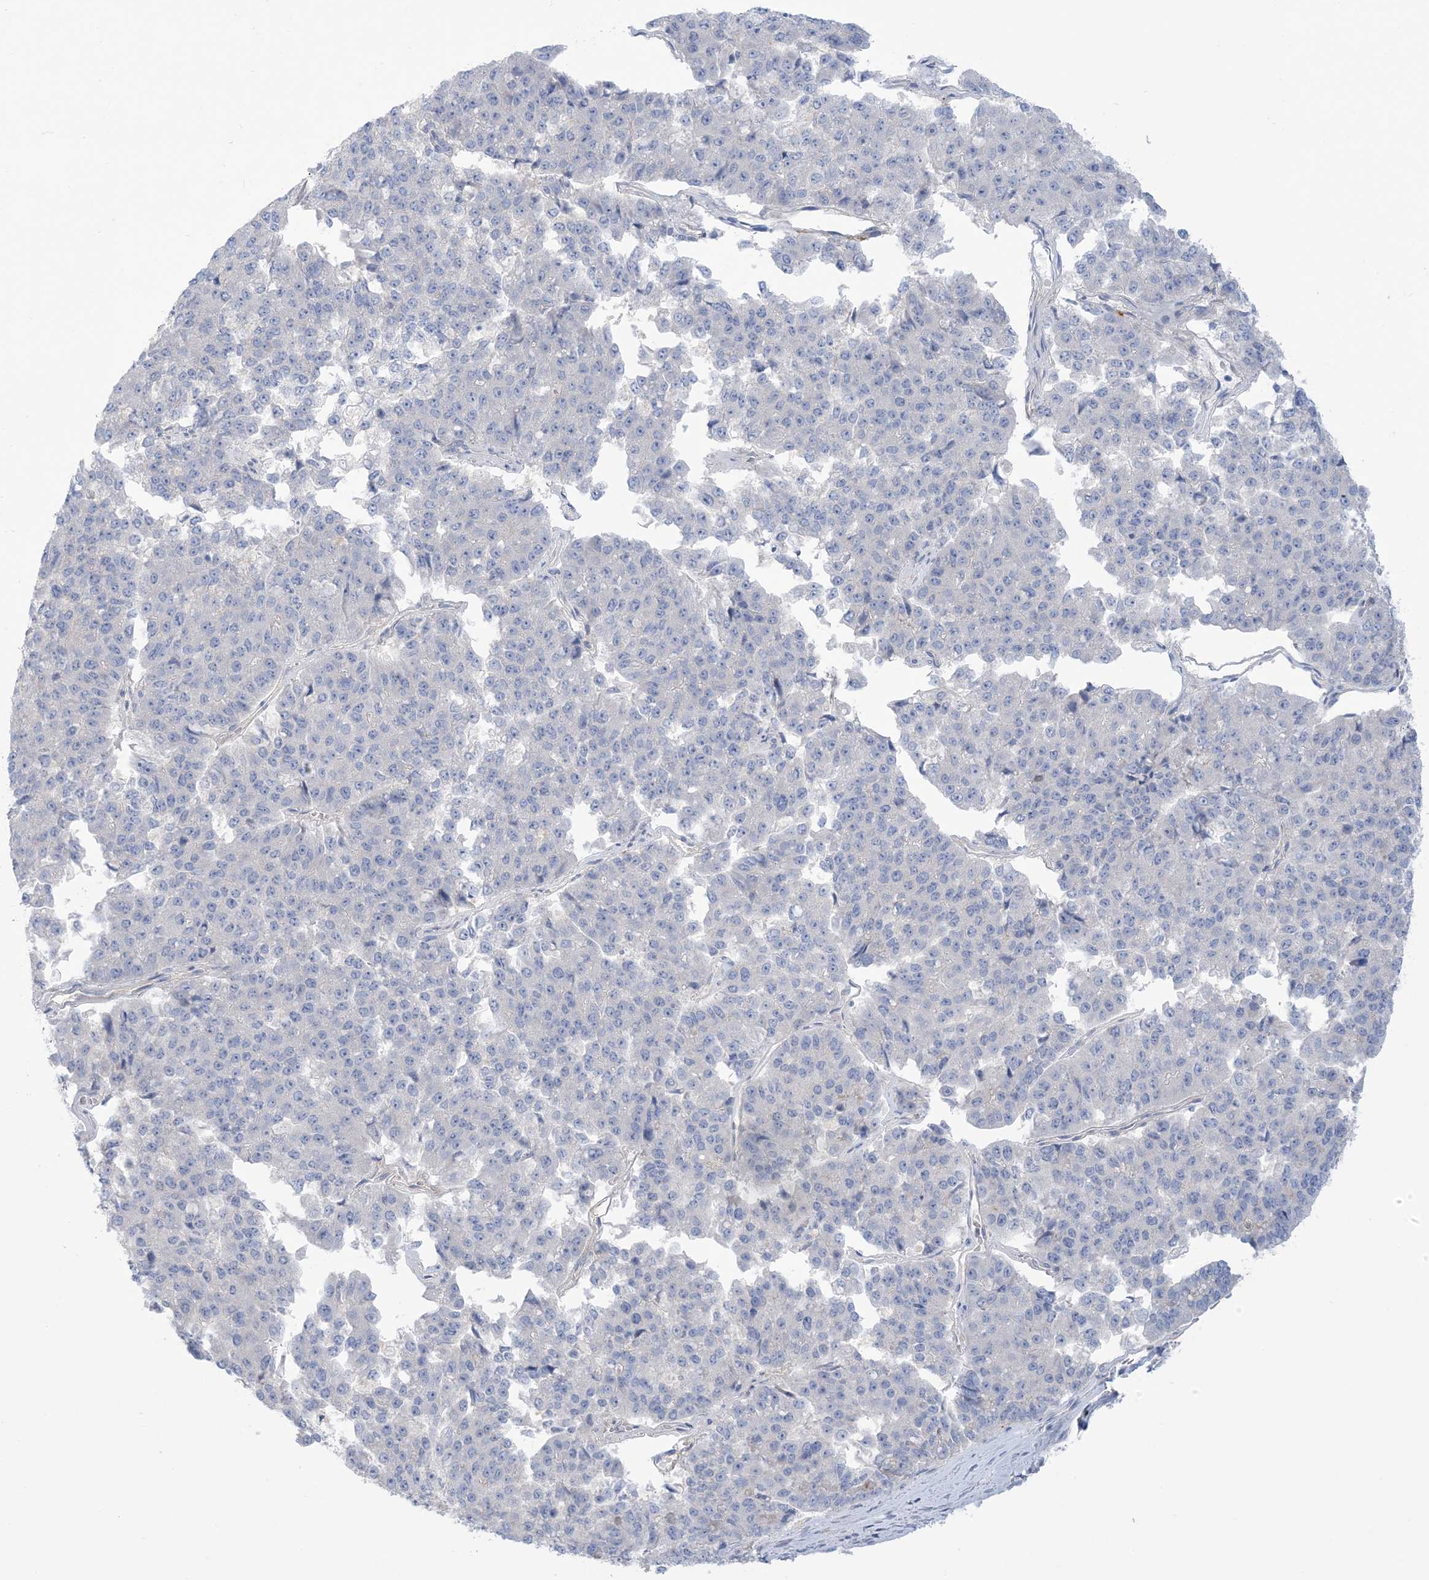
{"staining": {"intensity": "negative", "quantity": "none", "location": "none"}, "tissue": "pancreatic cancer", "cell_type": "Tumor cells", "image_type": "cancer", "snomed": [{"axis": "morphology", "description": "Adenocarcinoma, NOS"}, {"axis": "topography", "description": "Pancreas"}], "caption": "Tumor cells are negative for protein expression in human pancreatic cancer (adenocarcinoma). (DAB (3,3'-diaminobenzidine) immunohistochemistry, high magnification).", "gene": "MTHFD2L", "patient": {"sex": "male", "age": 50}}